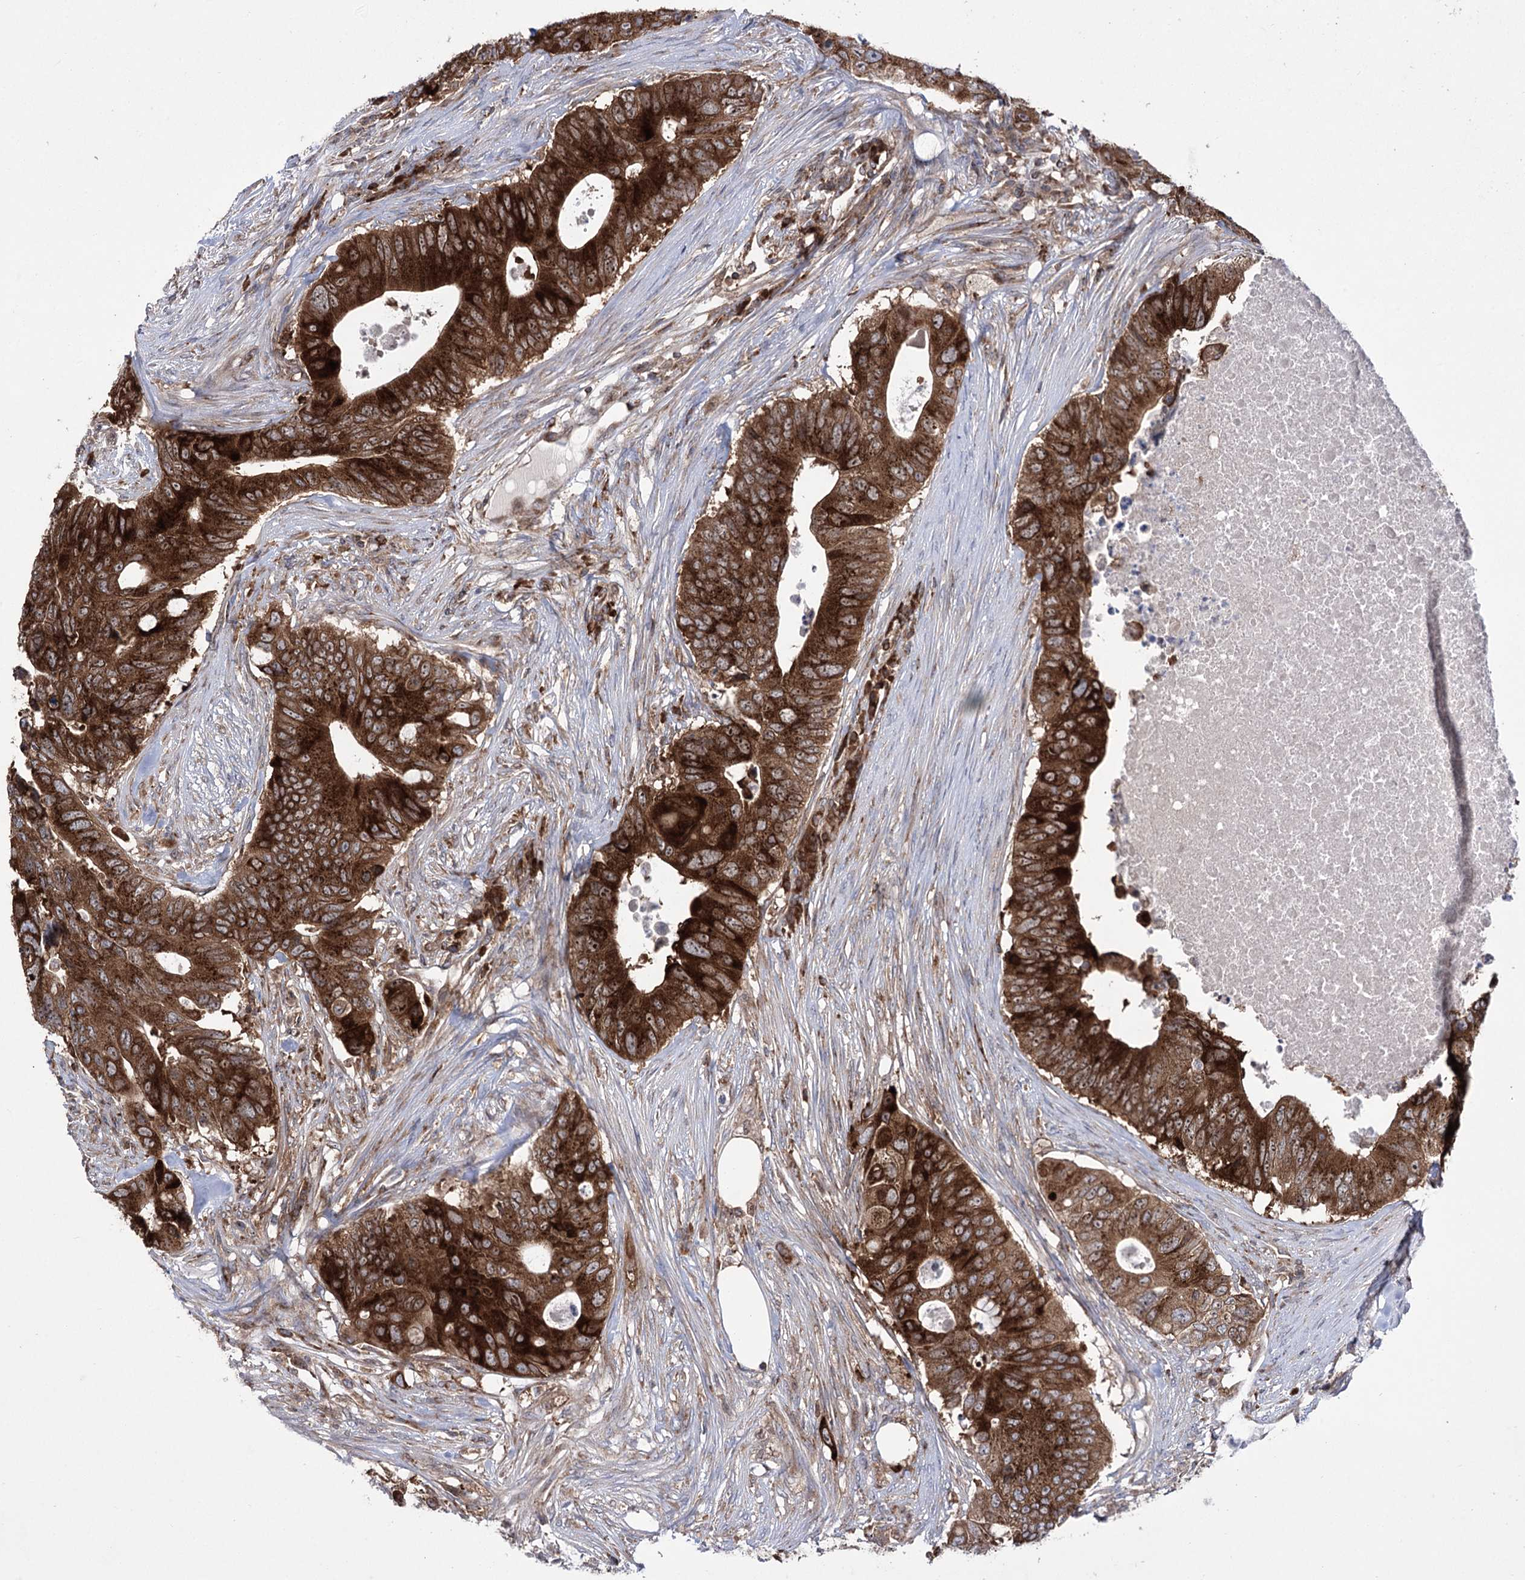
{"staining": {"intensity": "strong", "quantity": ">75%", "location": "cytoplasmic/membranous"}, "tissue": "colorectal cancer", "cell_type": "Tumor cells", "image_type": "cancer", "snomed": [{"axis": "morphology", "description": "Adenocarcinoma, NOS"}, {"axis": "topography", "description": "Colon"}], "caption": "This photomicrograph shows immunohistochemistry staining of human colorectal cancer (adenocarcinoma), with high strong cytoplasmic/membranous staining in about >75% of tumor cells.", "gene": "ZNF622", "patient": {"sex": "male", "age": 71}}